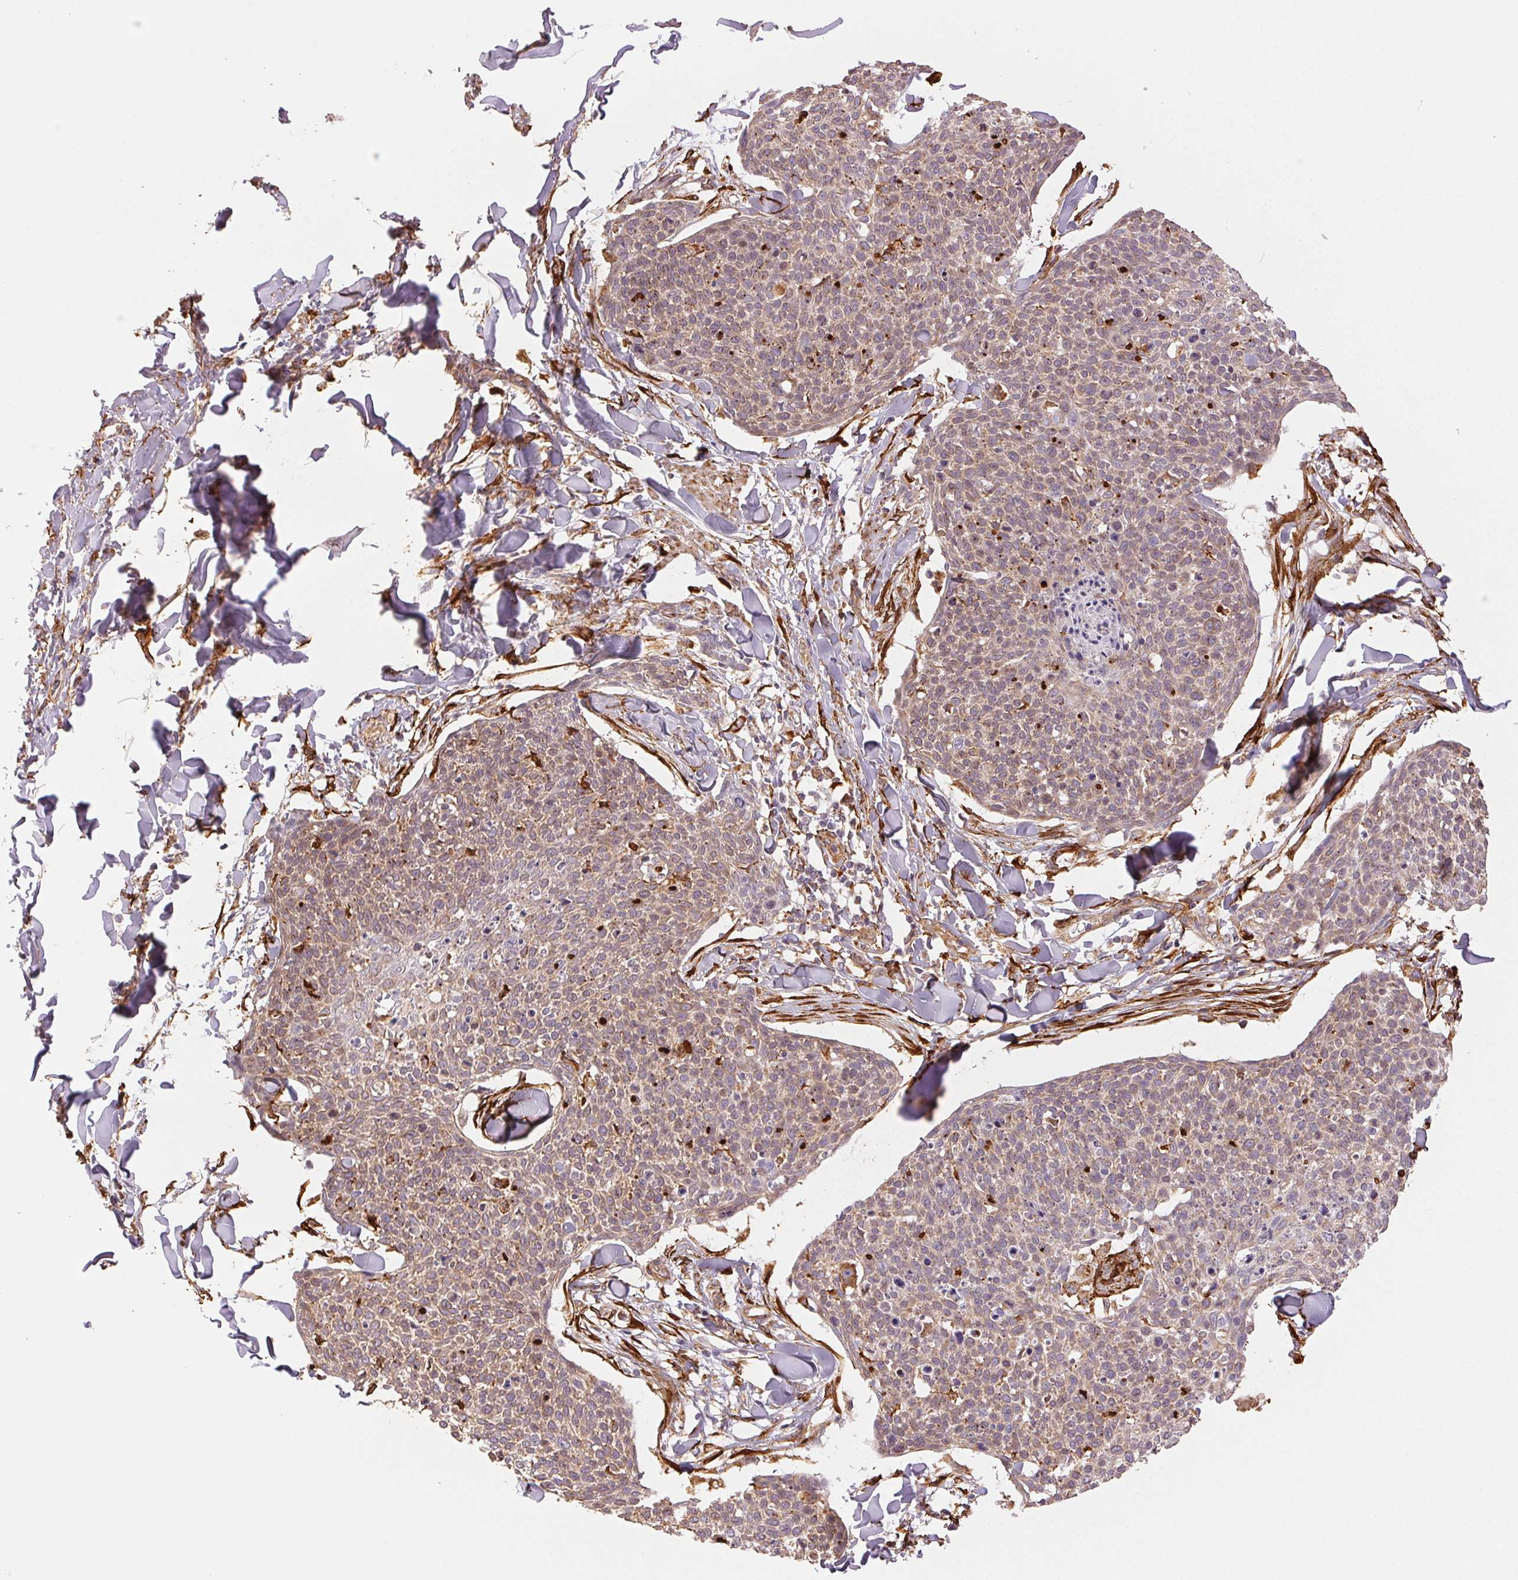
{"staining": {"intensity": "weak", "quantity": "25%-75%", "location": "cytoplasmic/membranous"}, "tissue": "skin cancer", "cell_type": "Tumor cells", "image_type": "cancer", "snomed": [{"axis": "morphology", "description": "Squamous cell carcinoma, NOS"}, {"axis": "topography", "description": "Skin"}, {"axis": "topography", "description": "Vulva"}], "caption": "This is a micrograph of IHC staining of skin cancer (squamous cell carcinoma), which shows weak positivity in the cytoplasmic/membranous of tumor cells.", "gene": "RCN3", "patient": {"sex": "female", "age": 75}}